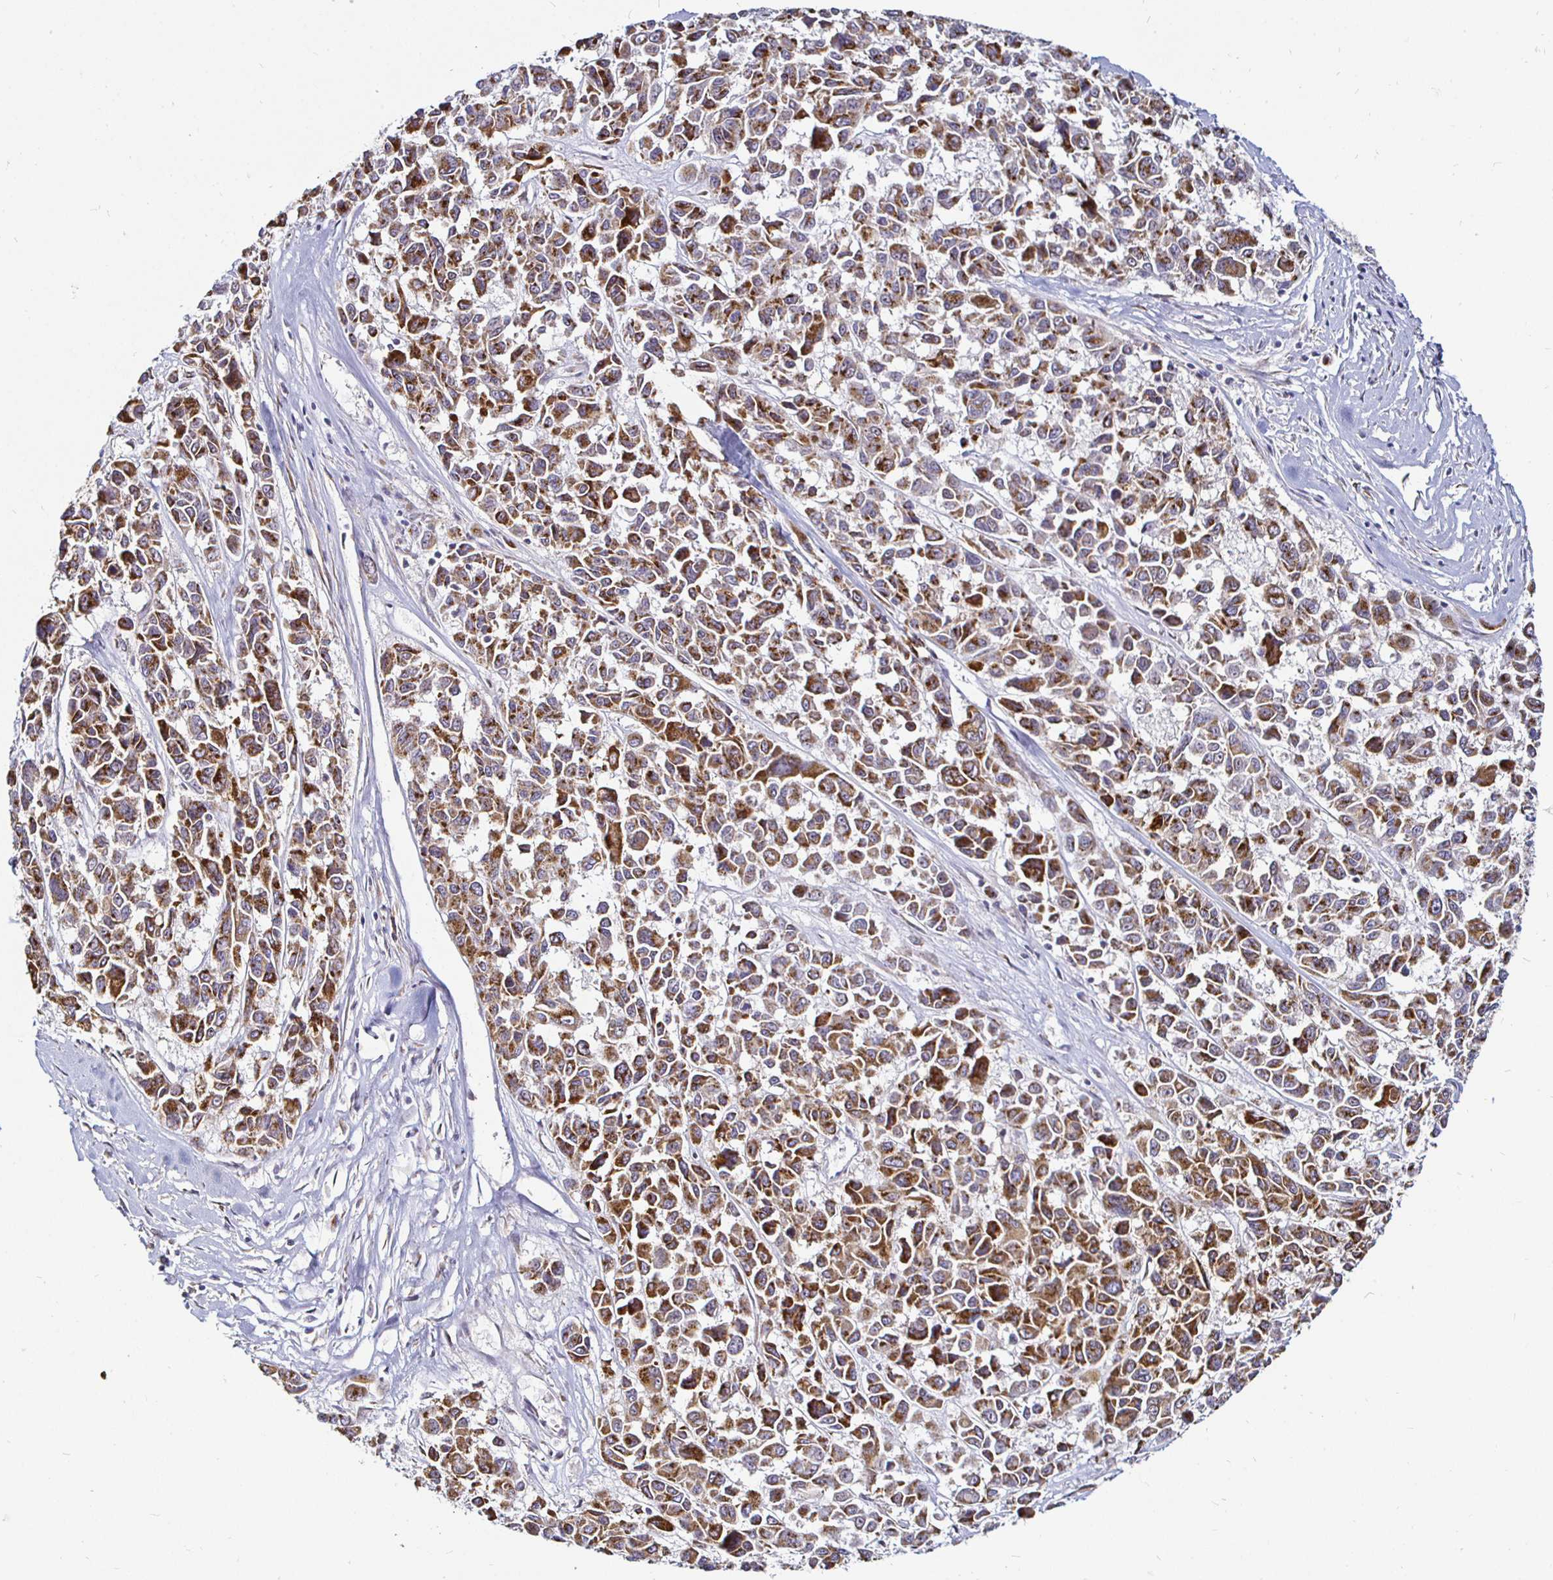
{"staining": {"intensity": "moderate", "quantity": ">75%", "location": "cytoplasmic/membranous"}, "tissue": "melanoma", "cell_type": "Tumor cells", "image_type": "cancer", "snomed": [{"axis": "morphology", "description": "Malignant melanoma, NOS"}, {"axis": "topography", "description": "Skin"}], "caption": "DAB (3,3'-diaminobenzidine) immunohistochemical staining of malignant melanoma demonstrates moderate cytoplasmic/membranous protein expression in about >75% of tumor cells.", "gene": "ATG3", "patient": {"sex": "female", "age": 66}}